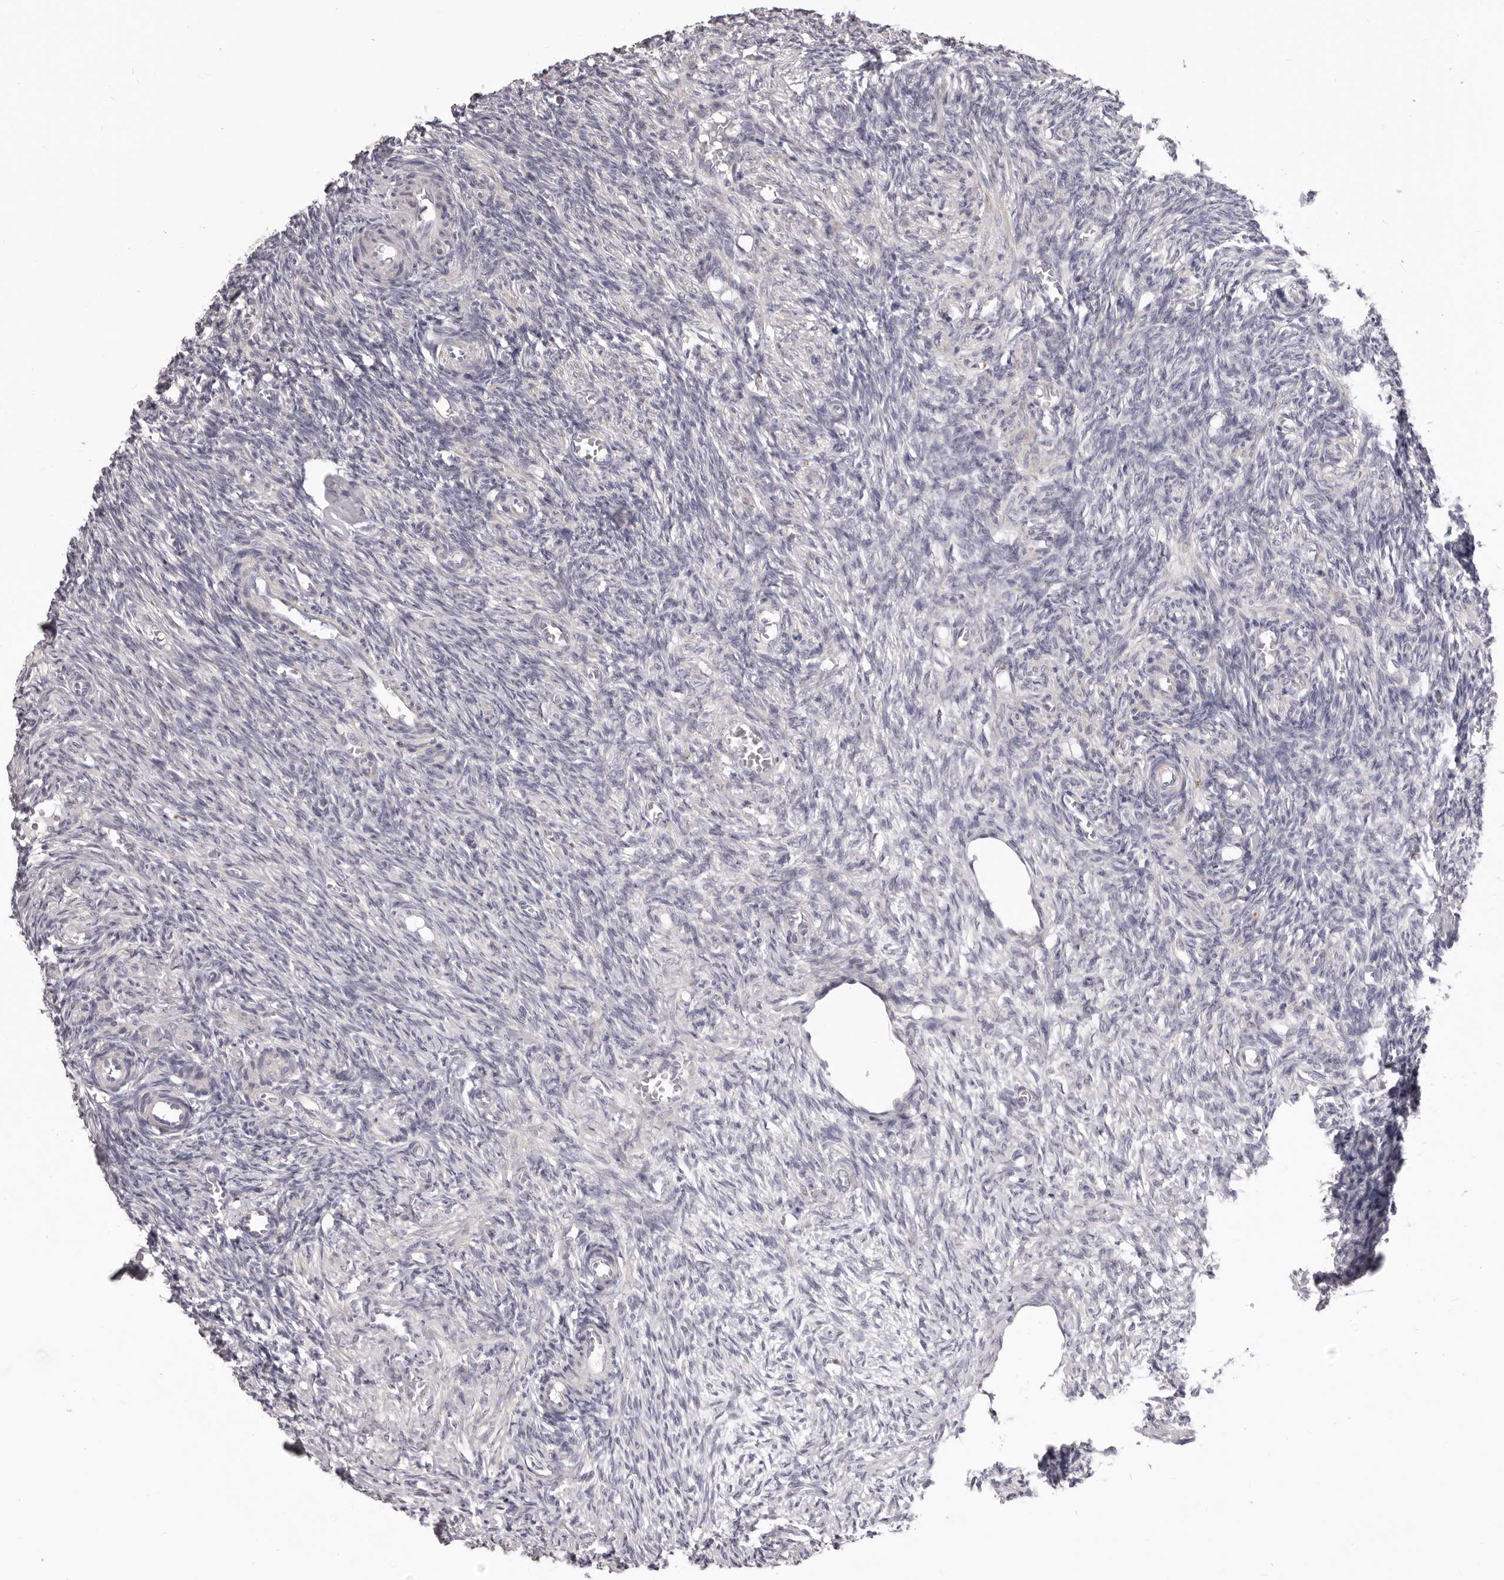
{"staining": {"intensity": "strong", "quantity": ">75%", "location": "cytoplasmic/membranous"}, "tissue": "ovary", "cell_type": "Follicle cells", "image_type": "normal", "snomed": [{"axis": "morphology", "description": "Normal tissue, NOS"}, {"axis": "topography", "description": "Ovary"}], "caption": "Protein analysis of unremarkable ovary displays strong cytoplasmic/membranous positivity in about >75% of follicle cells.", "gene": "PRMT2", "patient": {"sex": "female", "age": 27}}